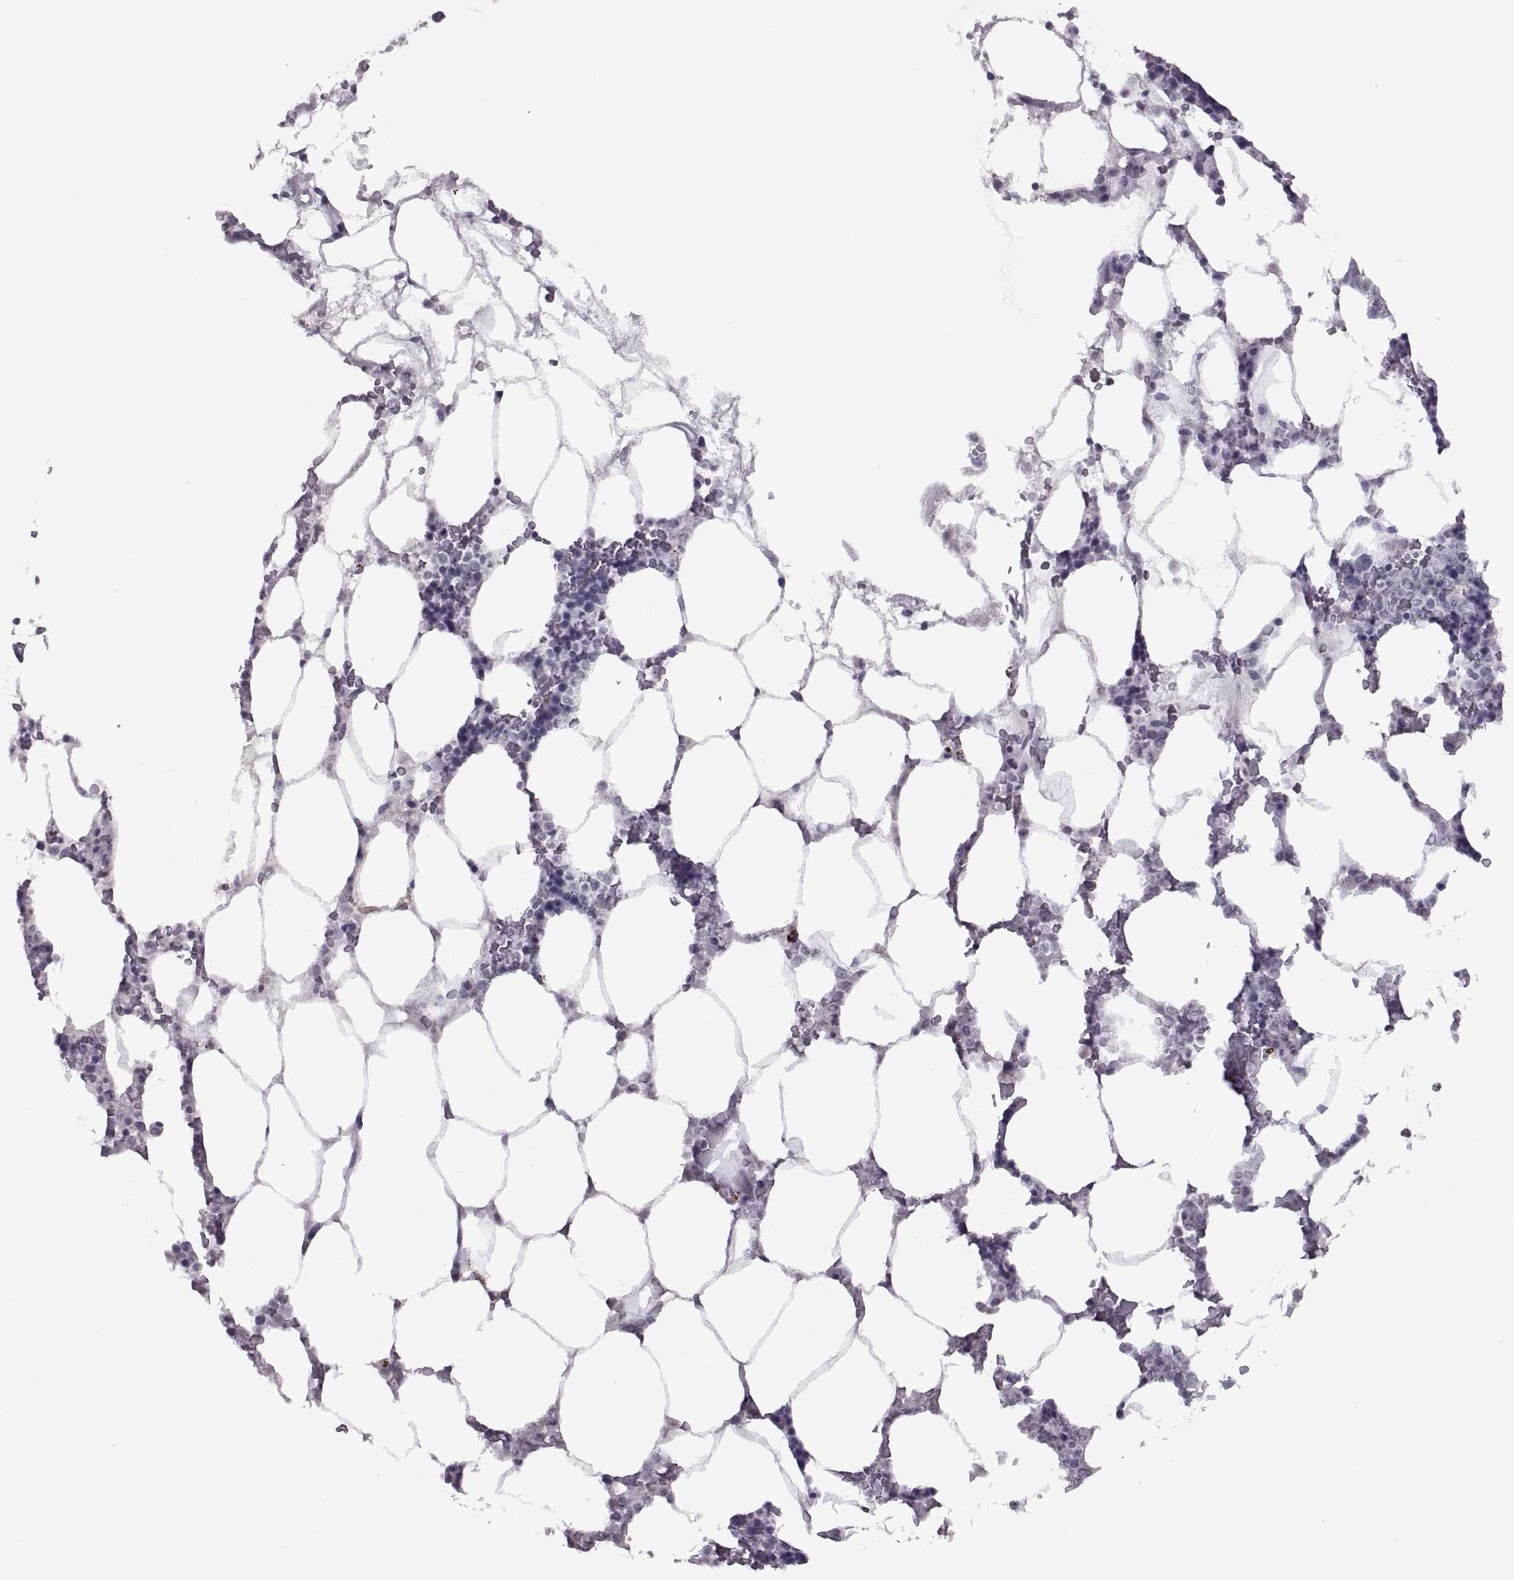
{"staining": {"intensity": "negative", "quantity": "none", "location": "none"}, "tissue": "bone marrow", "cell_type": "Hematopoietic cells", "image_type": "normal", "snomed": [{"axis": "morphology", "description": "Normal tissue, NOS"}, {"axis": "topography", "description": "Bone marrow"}], "caption": "A high-resolution micrograph shows immunohistochemistry staining of normal bone marrow, which shows no significant staining in hematopoietic cells.", "gene": "ASIC2", "patient": {"sex": "male", "age": 63}}